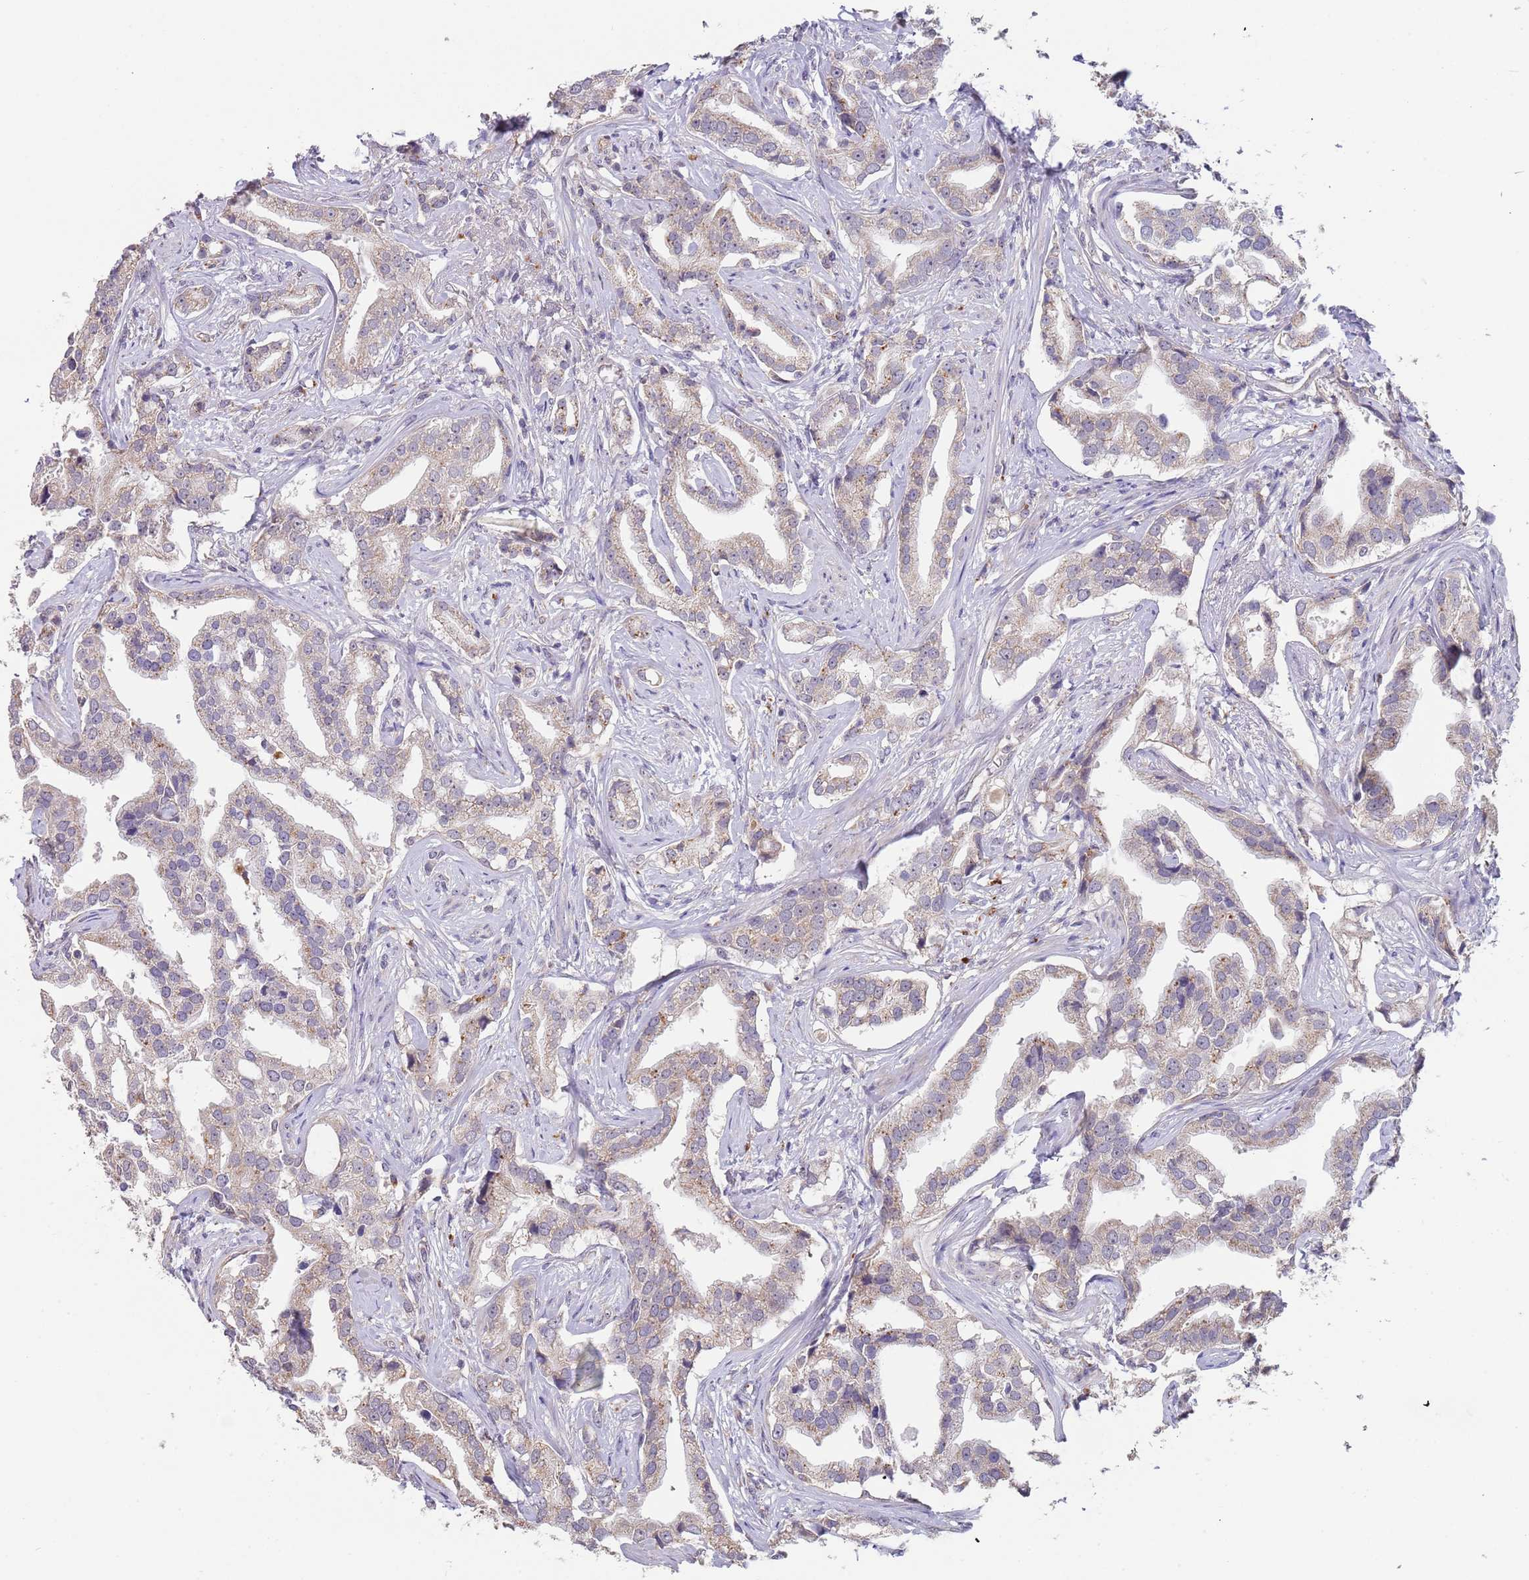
{"staining": {"intensity": "weak", "quantity": "25%-75%", "location": "cytoplasmic/membranous"}, "tissue": "prostate cancer", "cell_type": "Tumor cells", "image_type": "cancer", "snomed": [{"axis": "morphology", "description": "Adenocarcinoma, High grade"}, {"axis": "topography", "description": "Prostate"}], "caption": "Protein staining of prostate cancer (adenocarcinoma (high-grade)) tissue displays weak cytoplasmic/membranous expression in about 25%-75% of tumor cells. (DAB IHC, brown staining for protein, blue staining for nuclei).", "gene": "TMEM64", "patient": {"sex": "male", "age": 67}}